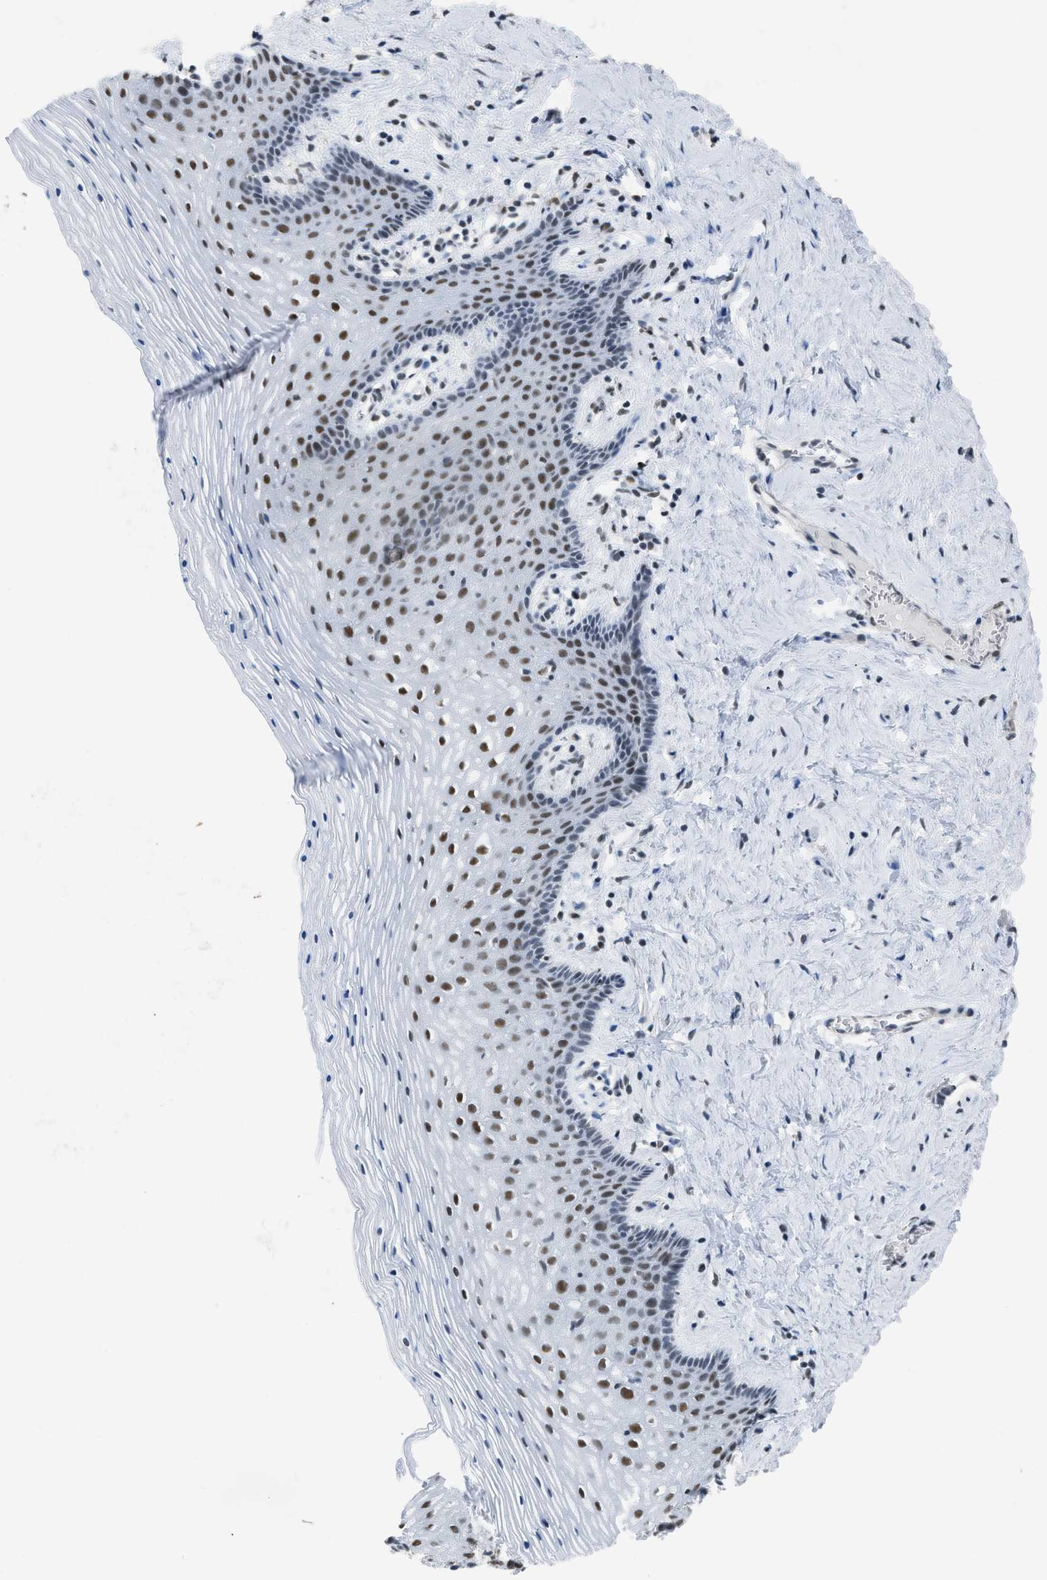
{"staining": {"intensity": "strong", "quantity": "25%-75%", "location": "nuclear"}, "tissue": "vagina", "cell_type": "Squamous epithelial cells", "image_type": "normal", "snomed": [{"axis": "morphology", "description": "Normal tissue, NOS"}, {"axis": "topography", "description": "Vagina"}], "caption": "Strong nuclear expression for a protein is seen in approximately 25%-75% of squamous epithelial cells of normal vagina using immunohistochemistry (IHC).", "gene": "SCAF4", "patient": {"sex": "female", "age": 32}}